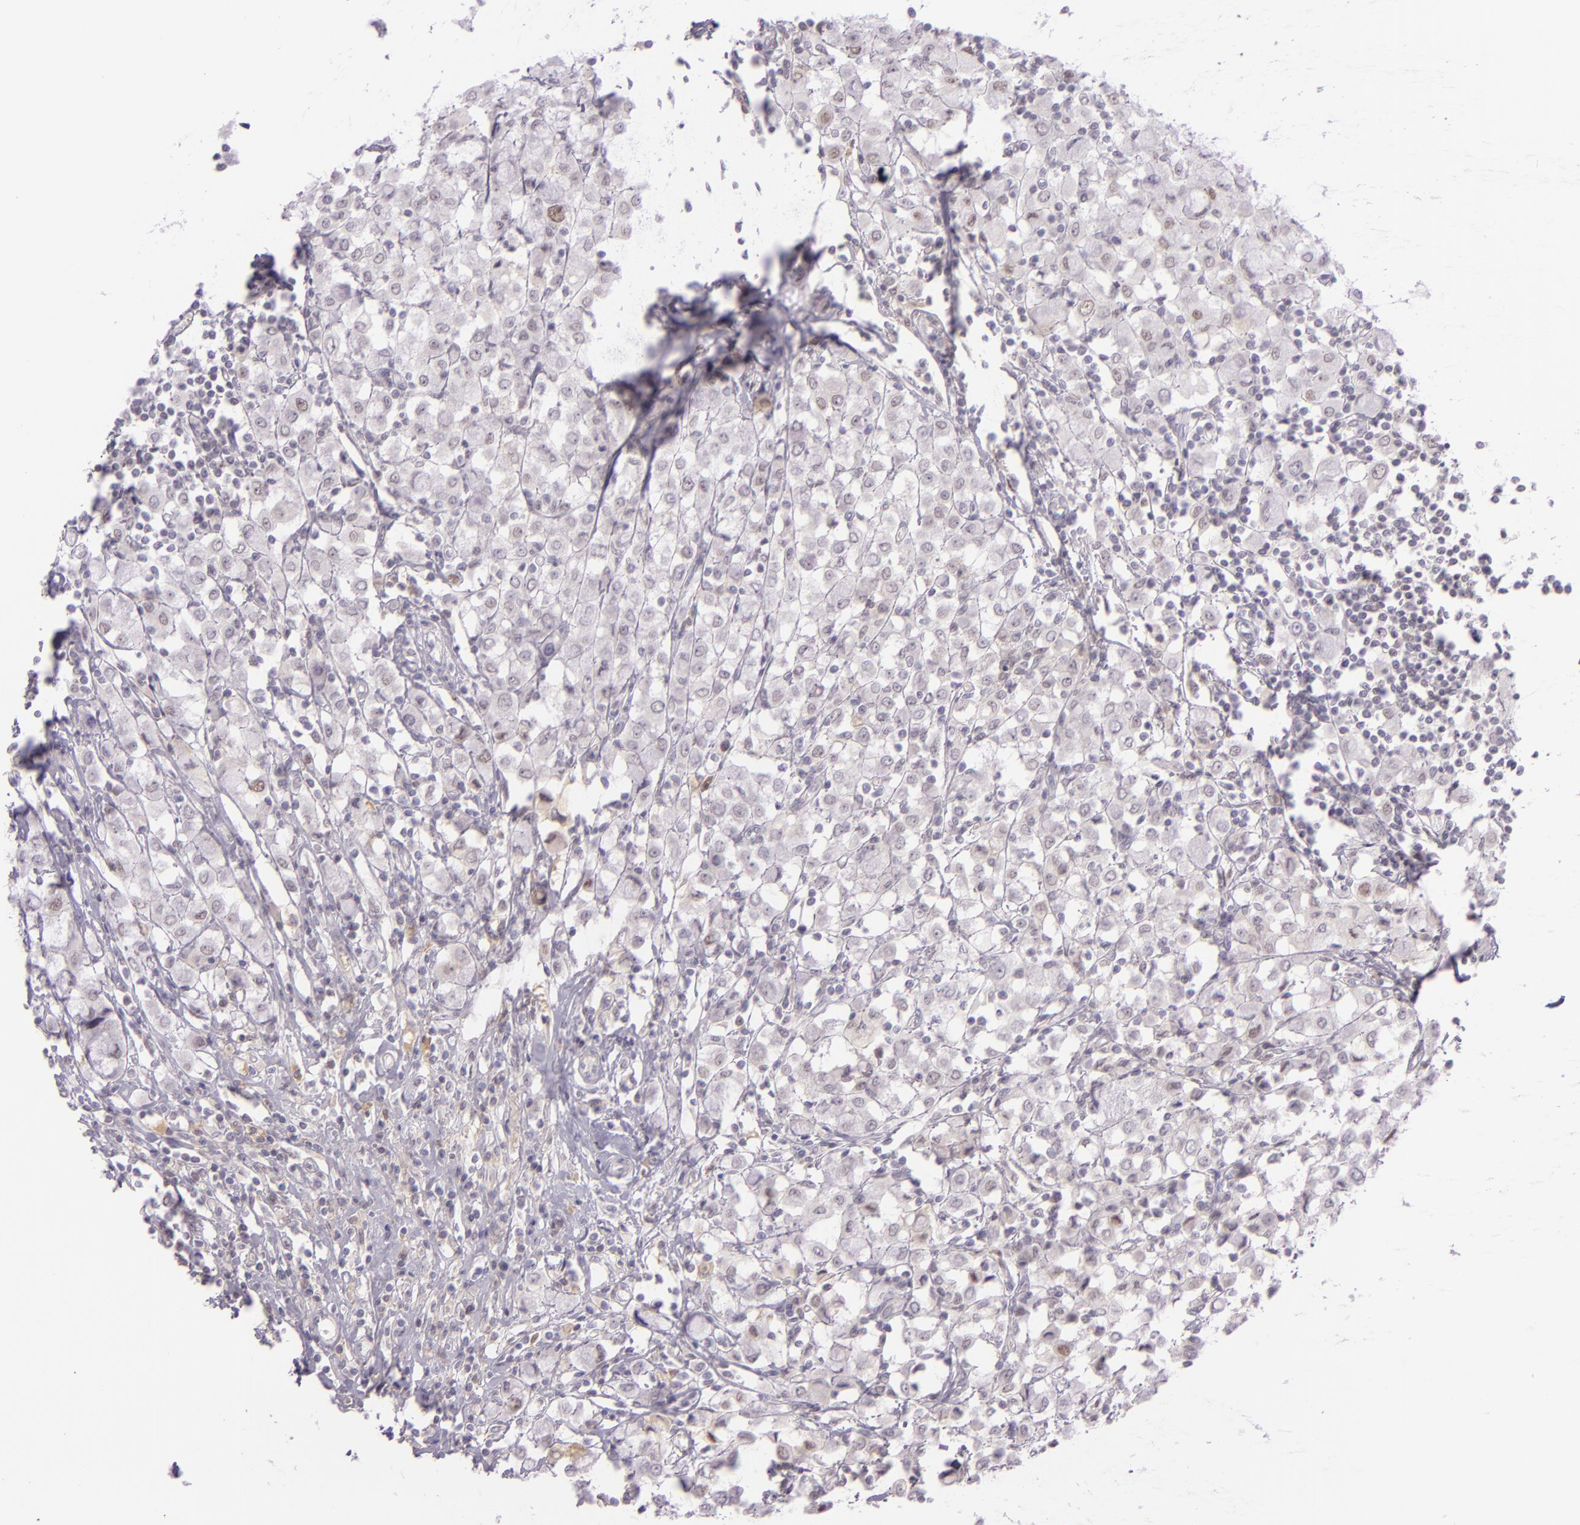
{"staining": {"intensity": "negative", "quantity": "none", "location": "none"}, "tissue": "breast cancer", "cell_type": "Tumor cells", "image_type": "cancer", "snomed": [{"axis": "morphology", "description": "Lobular carcinoma"}, {"axis": "topography", "description": "Breast"}], "caption": "A high-resolution image shows immunohistochemistry staining of breast cancer (lobular carcinoma), which reveals no significant staining in tumor cells.", "gene": "CHEK2", "patient": {"sex": "female", "age": 85}}